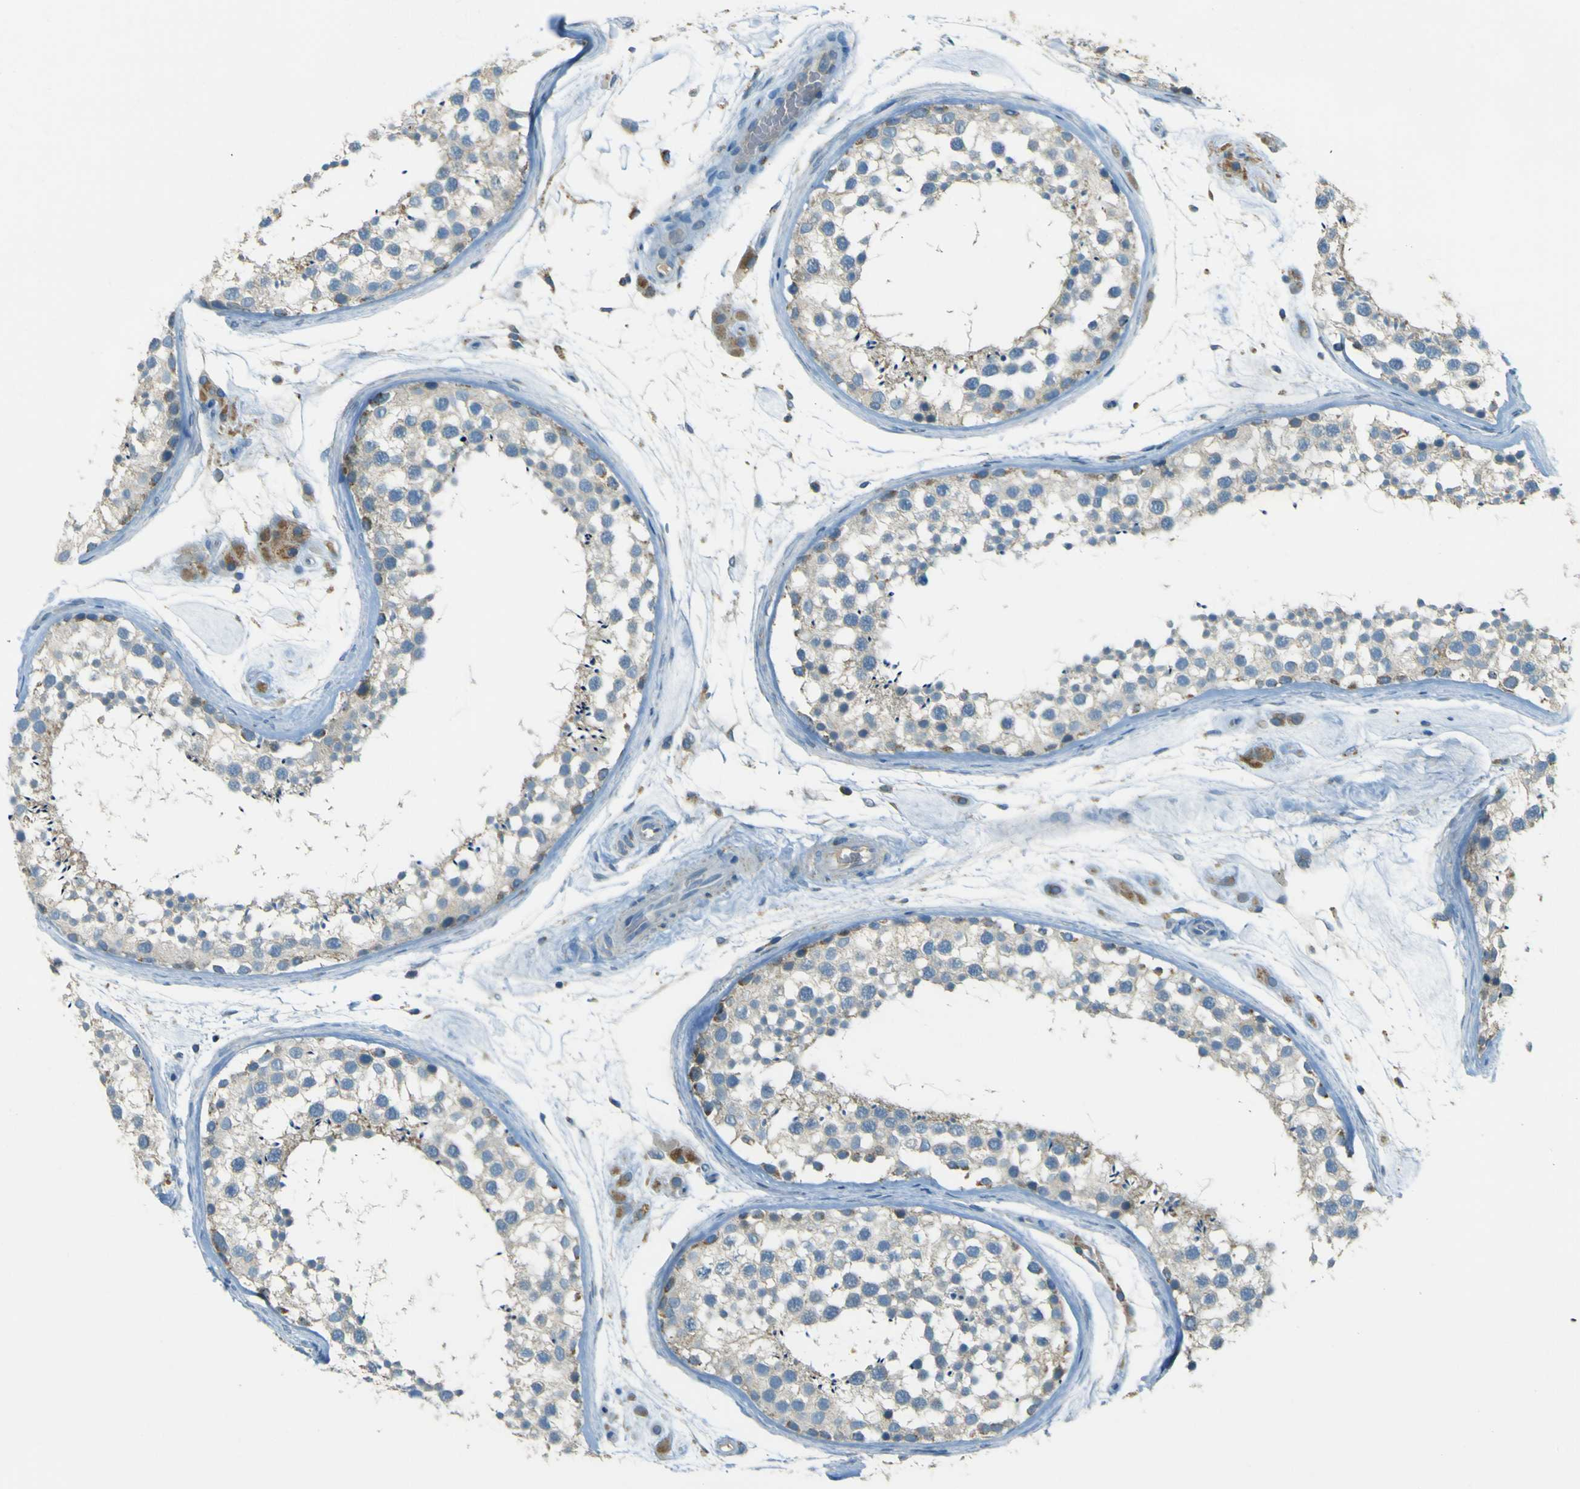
{"staining": {"intensity": "weak", "quantity": ">75%", "location": "cytoplasmic/membranous"}, "tissue": "testis", "cell_type": "Cells in seminiferous ducts", "image_type": "normal", "snomed": [{"axis": "morphology", "description": "Normal tissue, NOS"}, {"axis": "topography", "description": "Testis"}], "caption": "Protein staining demonstrates weak cytoplasmic/membranous positivity in approximately >75% of cells in seminiferous ducts in normal testis.", "gene": "FKTN", "patient": {"sex": "male", "age": 46}}